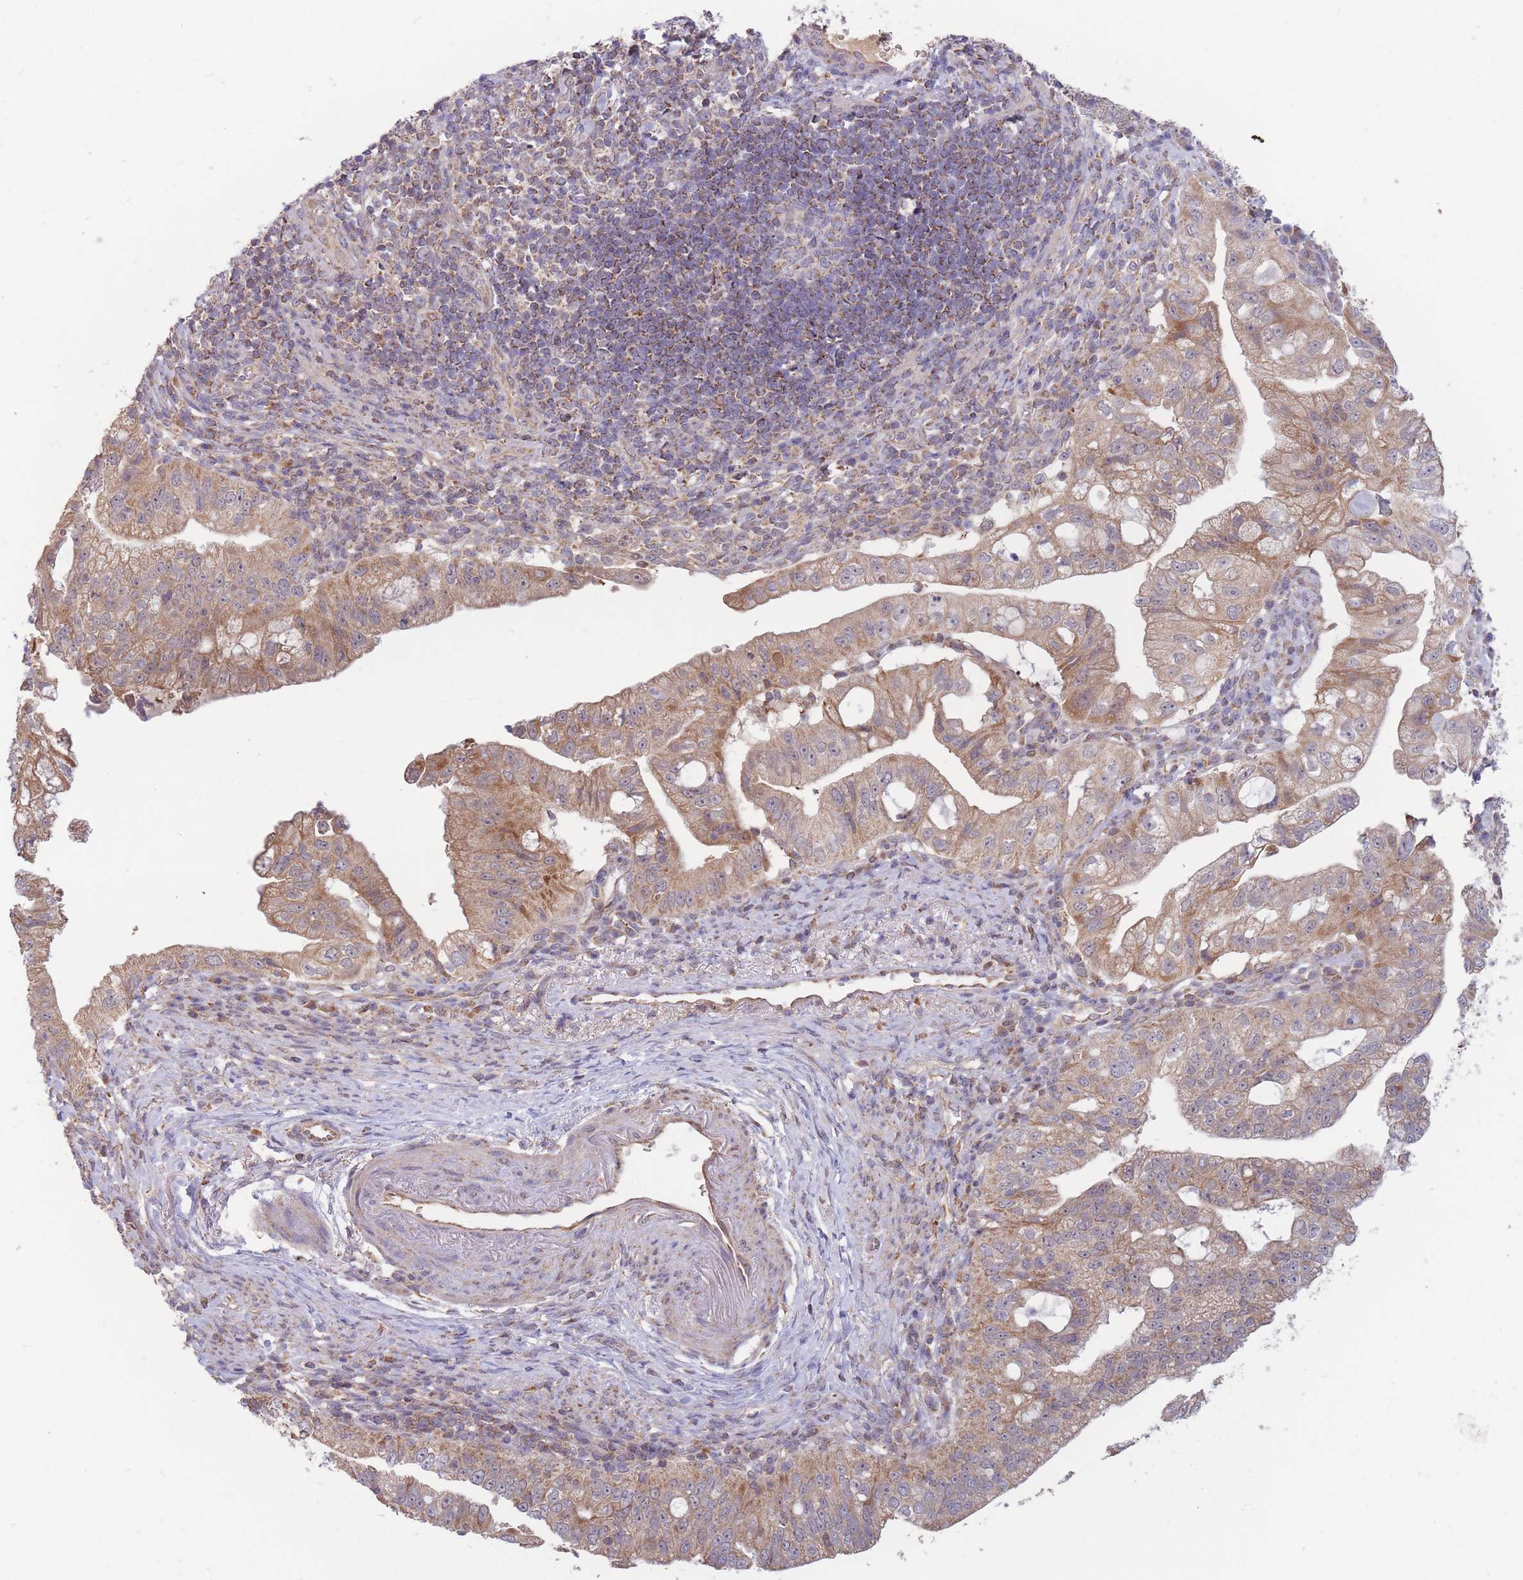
{"staining": {"intensity": "moderate", "quantity": ">75%", "location": "cytoplasmic/membranous"}, "tissue": "pancreatic cancer", "cell_type": "Tumor cells", "image_type": "cancer", "snomed": [{"axis": "morphology", "description": "Adenocarcinoma, NOS"}, {"axis": "topography", "description": "Pancreas"}], "caption": "This is a photomicrograph of immunohistochemistry staining of adenocarcinoma (pancreatic), which shows moderate positivity in the cytoplasmic/membranous of tumor cells.", "gene": "PTPMT1", "patient": {"sex": "male", "age": 70}}